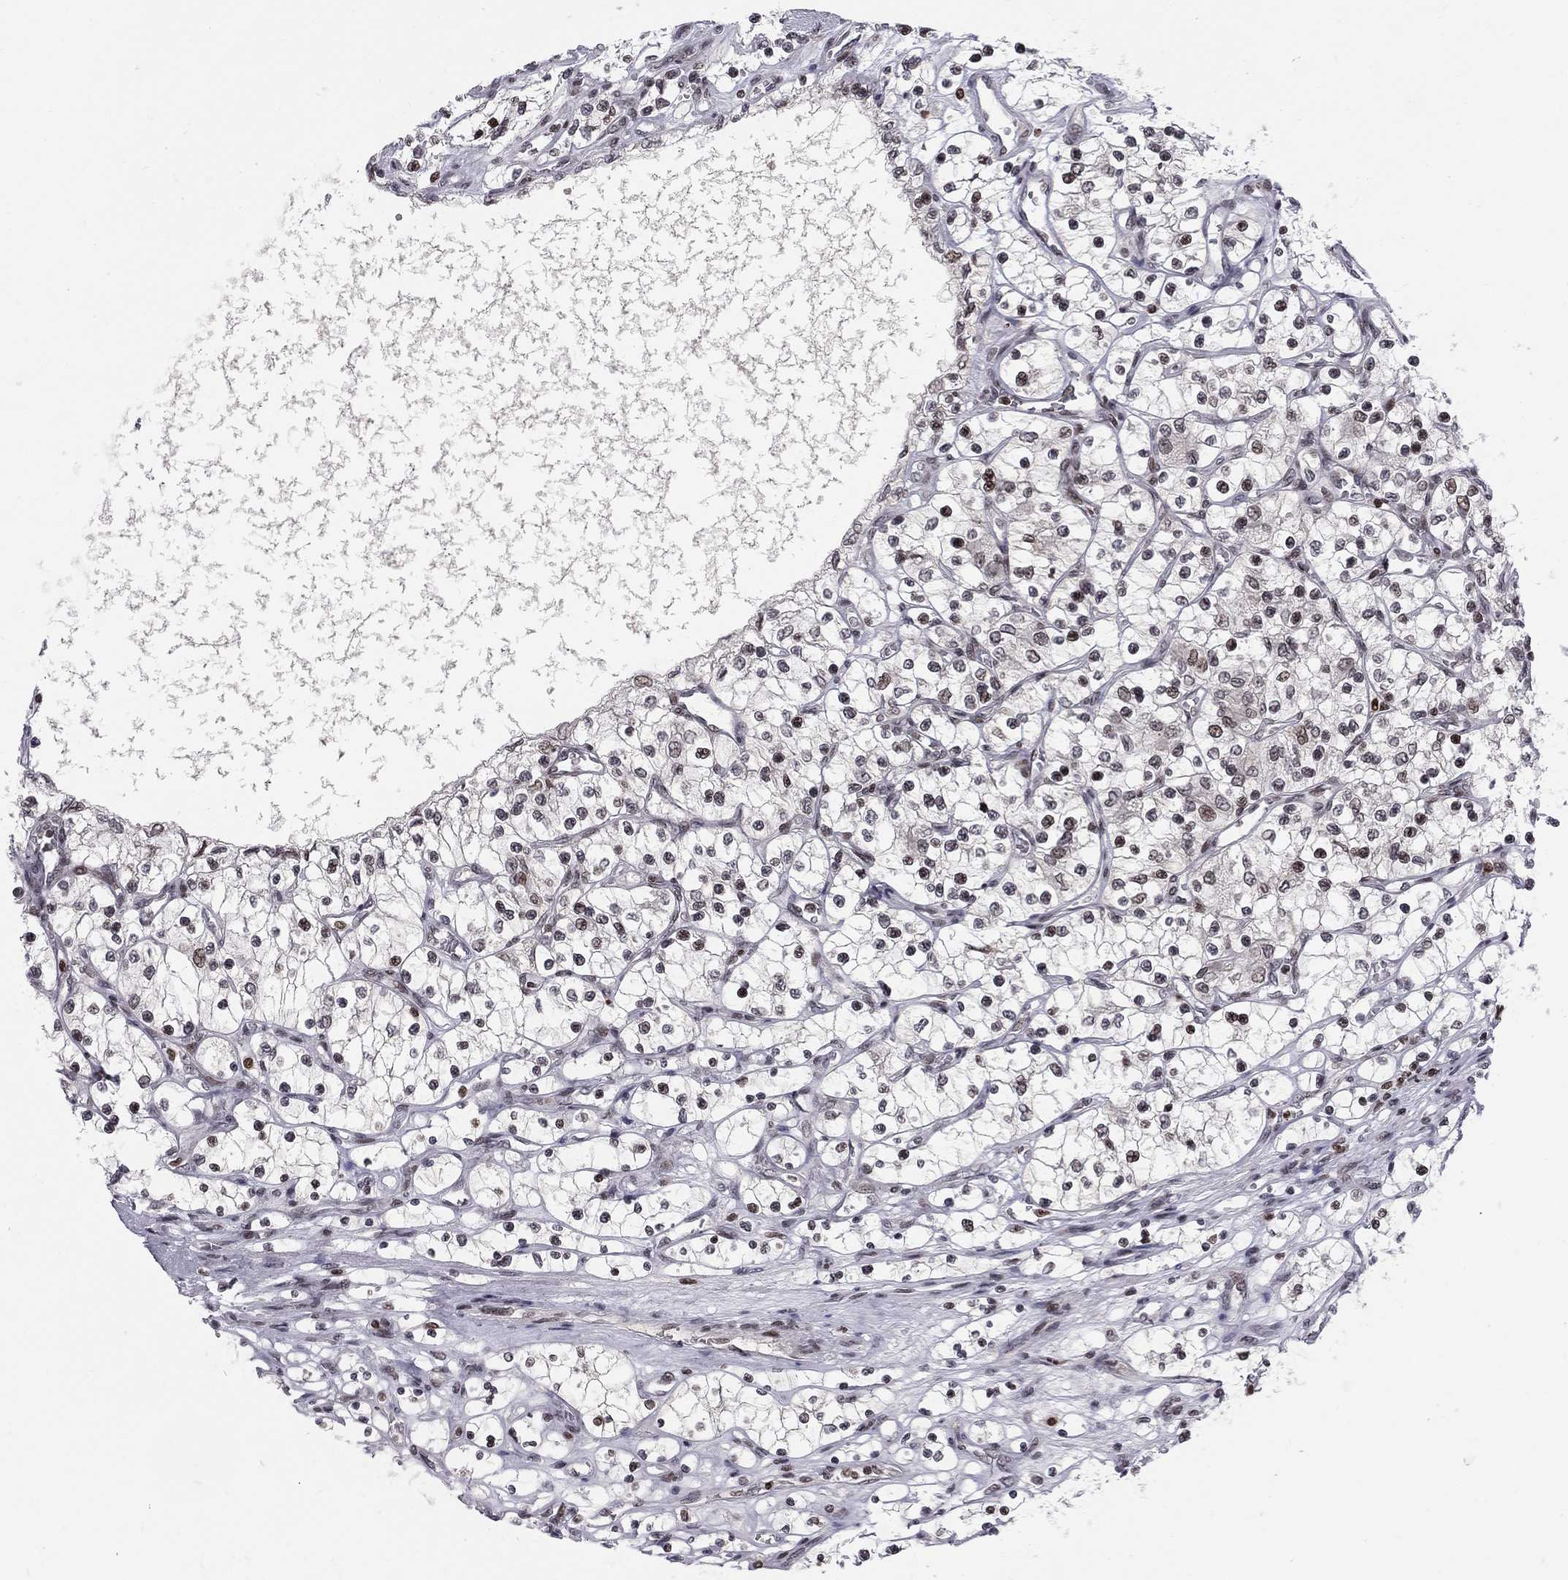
{"staining": {"intensity": "negative", "quantity": "none", "location": "none"}, "tissue": "renal cancer", "cell_type": "Tumor cells", "image_type": "cancer", "snomed": [{"axis": "morphology", "description": "Adenocarcinoma, NOS"}, {"axis": "topography", "description": "Kidney"}], "caption": "A histopathology image of renal adenocarcinoma stained for a protein exhibits no brown staining in tumor cells.", "gene": "RNASEH2C", "patient": {"sex": "female", "age": 69}}